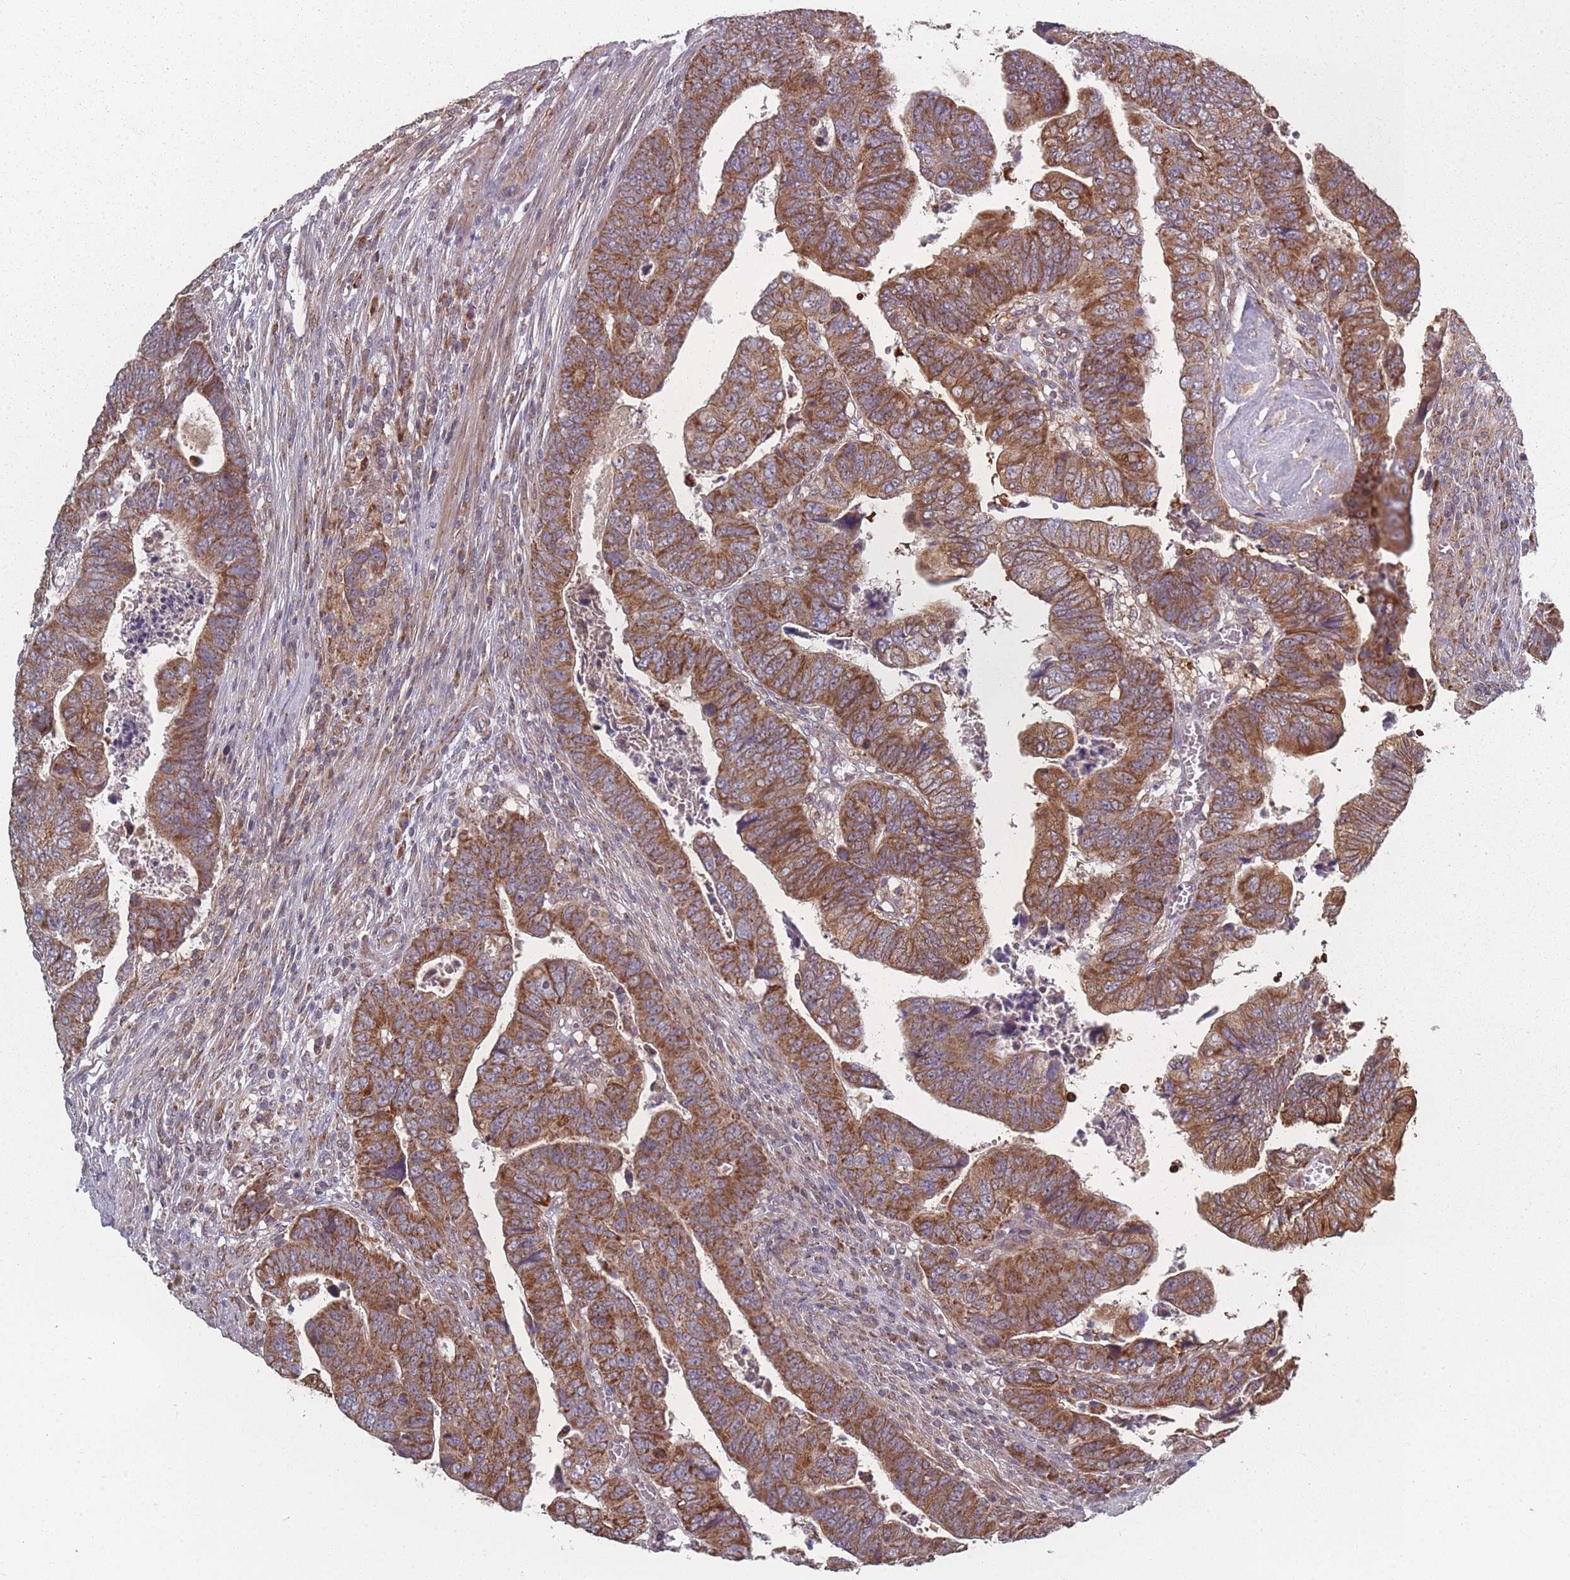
{"staining": {"intensity": "moderate", "quantity": ">75%", "location": "cytoplasmic/membranous"}, "tissue": "colorectal cancer", "cell_type": "Tumor cells", "image_type": "cancer", "snomed": [{"axis": "morphology", "description": "Normal tissue, NOS"}, {"axis": "morphology", "description": "Adenocarcinoma, NOS"}, {"axis": "topography", "description": "Rectum"}], "caption": "Human colorectal cancer stained with a brown dye exhibits moderate cytoplasmic/membranous positive positivity in approximately >75% of tumor cells.", "gene": "PSMB3", "patient": {"sex": "female", "age": 65}}